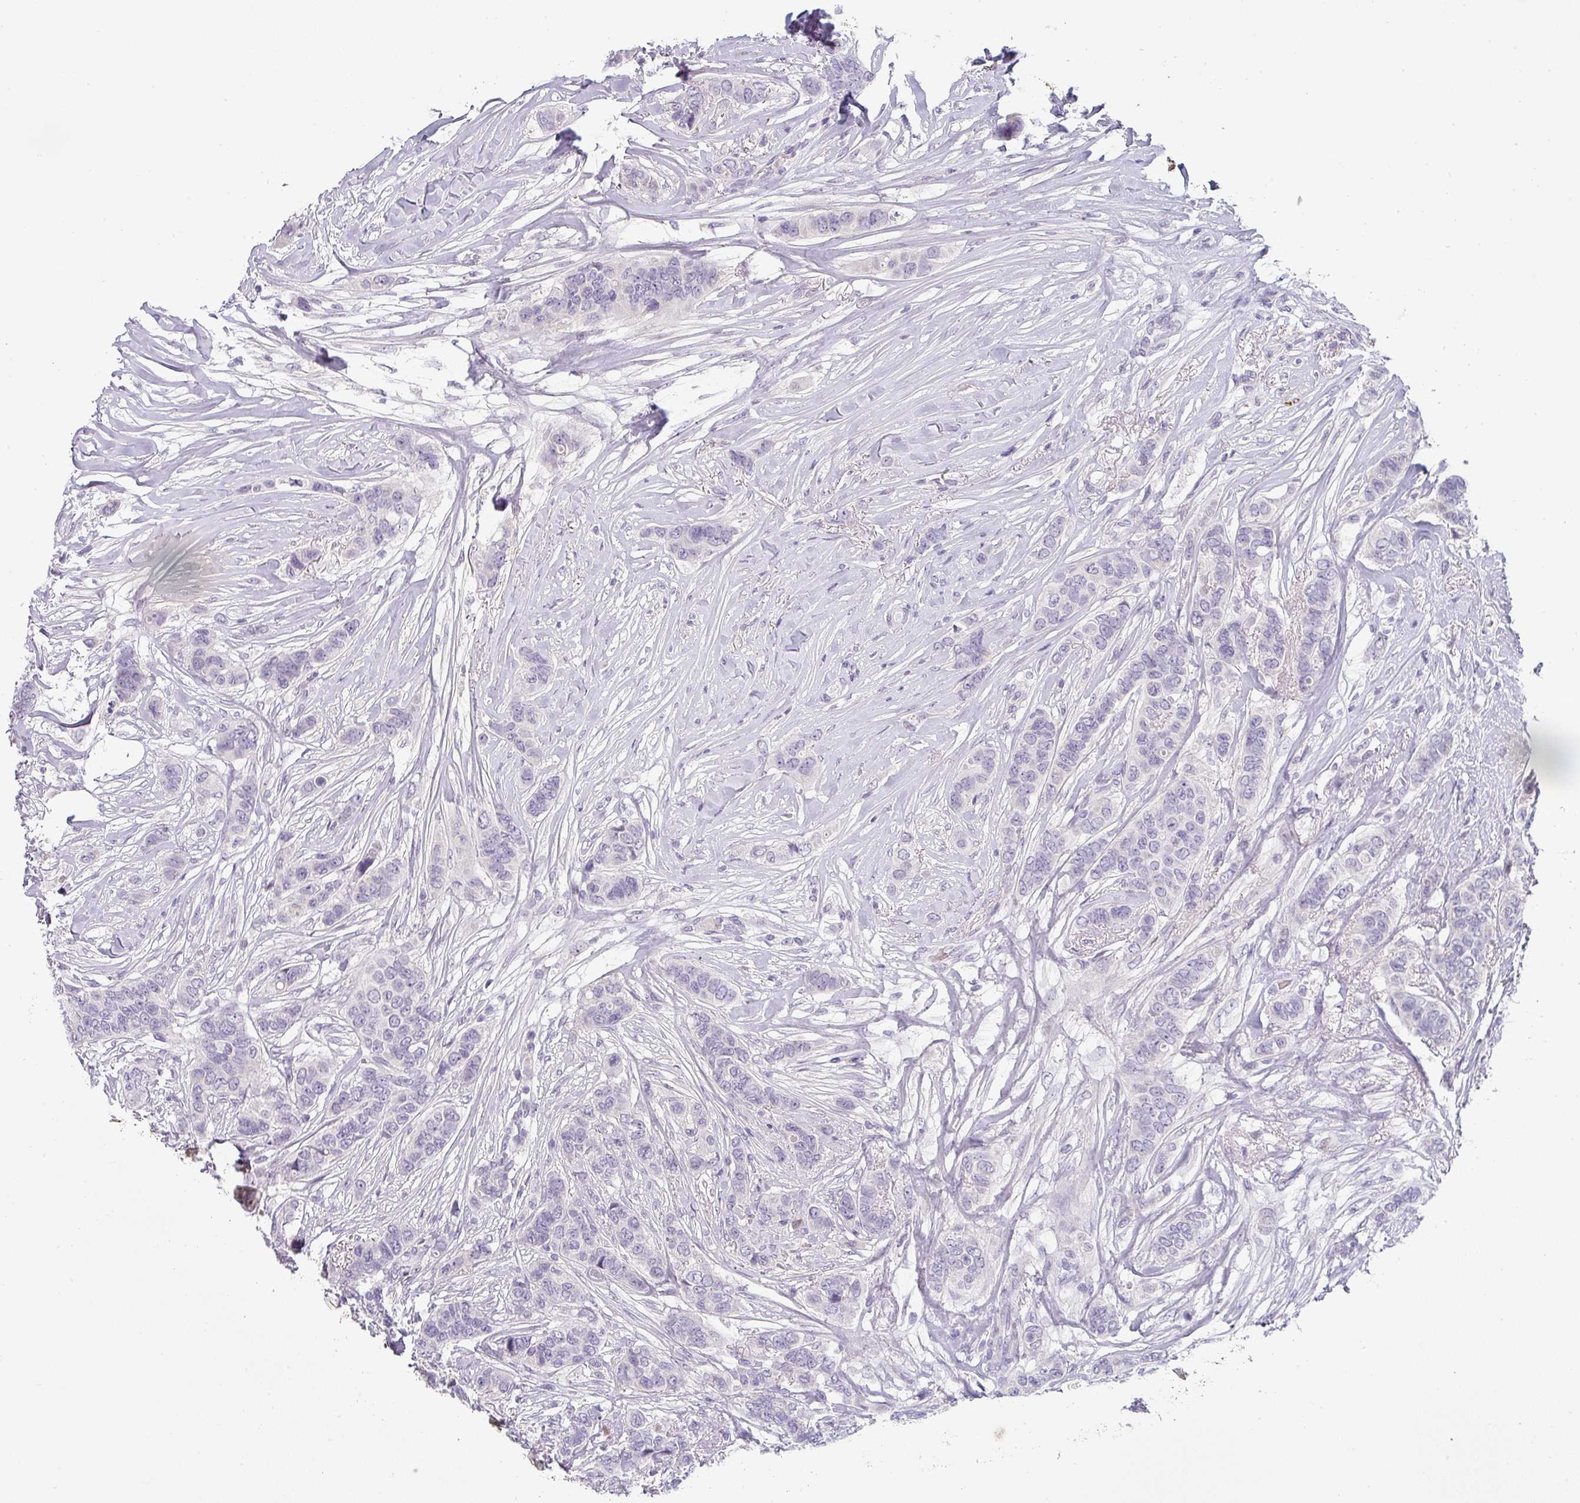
{"staining": {"intensity": "negative", "quantity": "none", "location": "none"}, "tissue": "breast cancer", "cell_type": "Tumor cells", "image_type": "cancer", "snomed": [{"axis": "morphology", "description": "Lobular carcinoma"}, {"axis": "topography", "description": "Breast"}], "caption": "An IHC image of breast cancer (lobular carcinoma) is shown. There is no staining in tumor cells of breast cancer (lobular carcinoma).", "gene": "BTLA", "patient": {"sex": "female", "age": 51}}